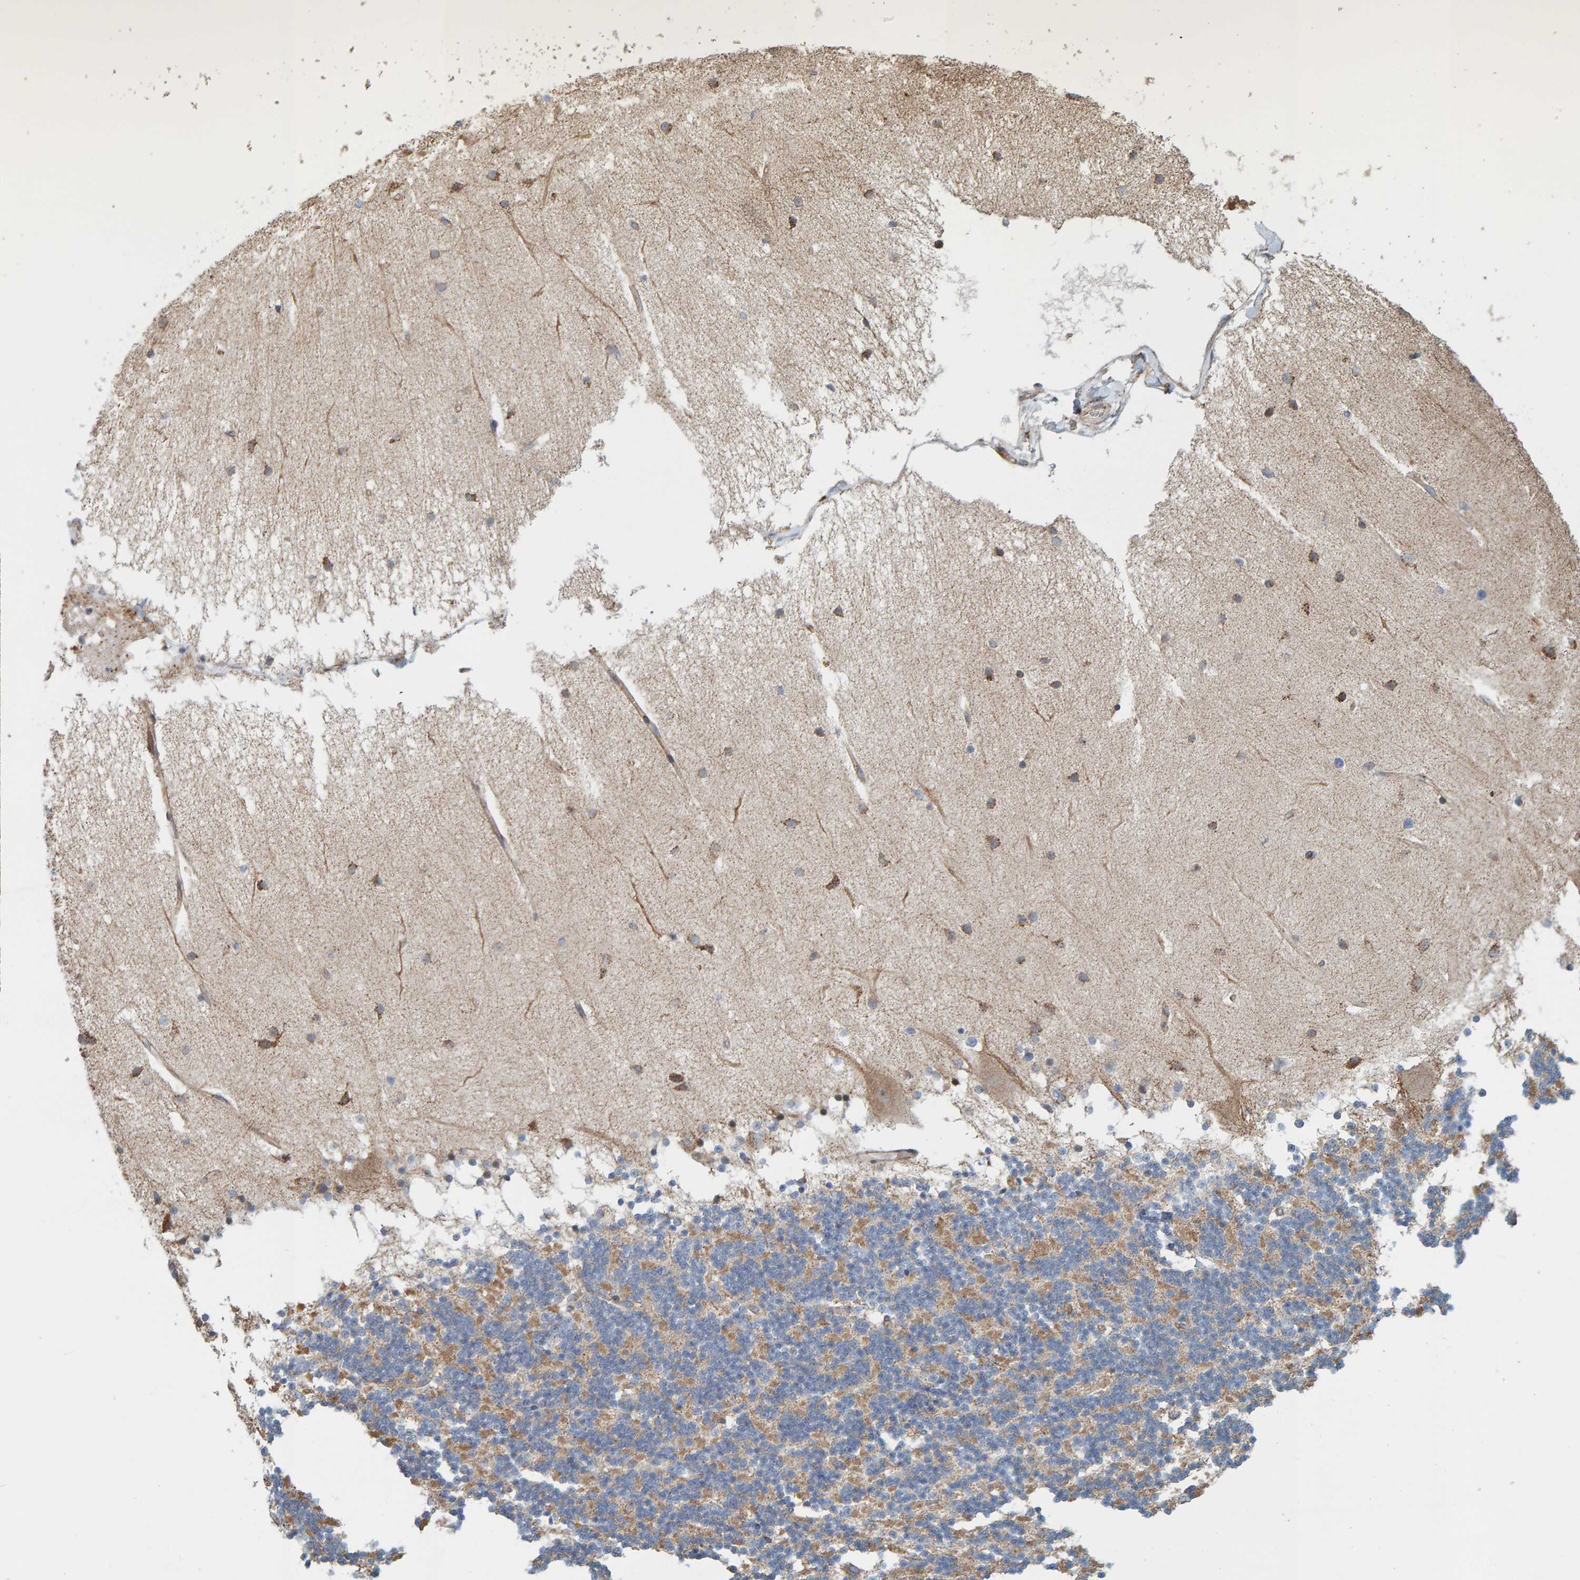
{"staining": {"intensity": "moderate", "quantity": ">75%", "location": "cytoplasmic/membranous"}, "tissue": "cerebellum", "cell_type": "Cells in granular layer", "image_type": "normal", "snomed": [{"axis": "morphology", "description": "Normal tissue, NOS"}, {"axis": "topography", "description": "Cerebellum"}], "caption": "Cells in granular layer reveal medium levels of moderate cytoplasmic/membranous staining in about >75% of cells in benign cerebellum.", "gene": "MRPL45", "patient": {"sex": "female", "age": 54}}